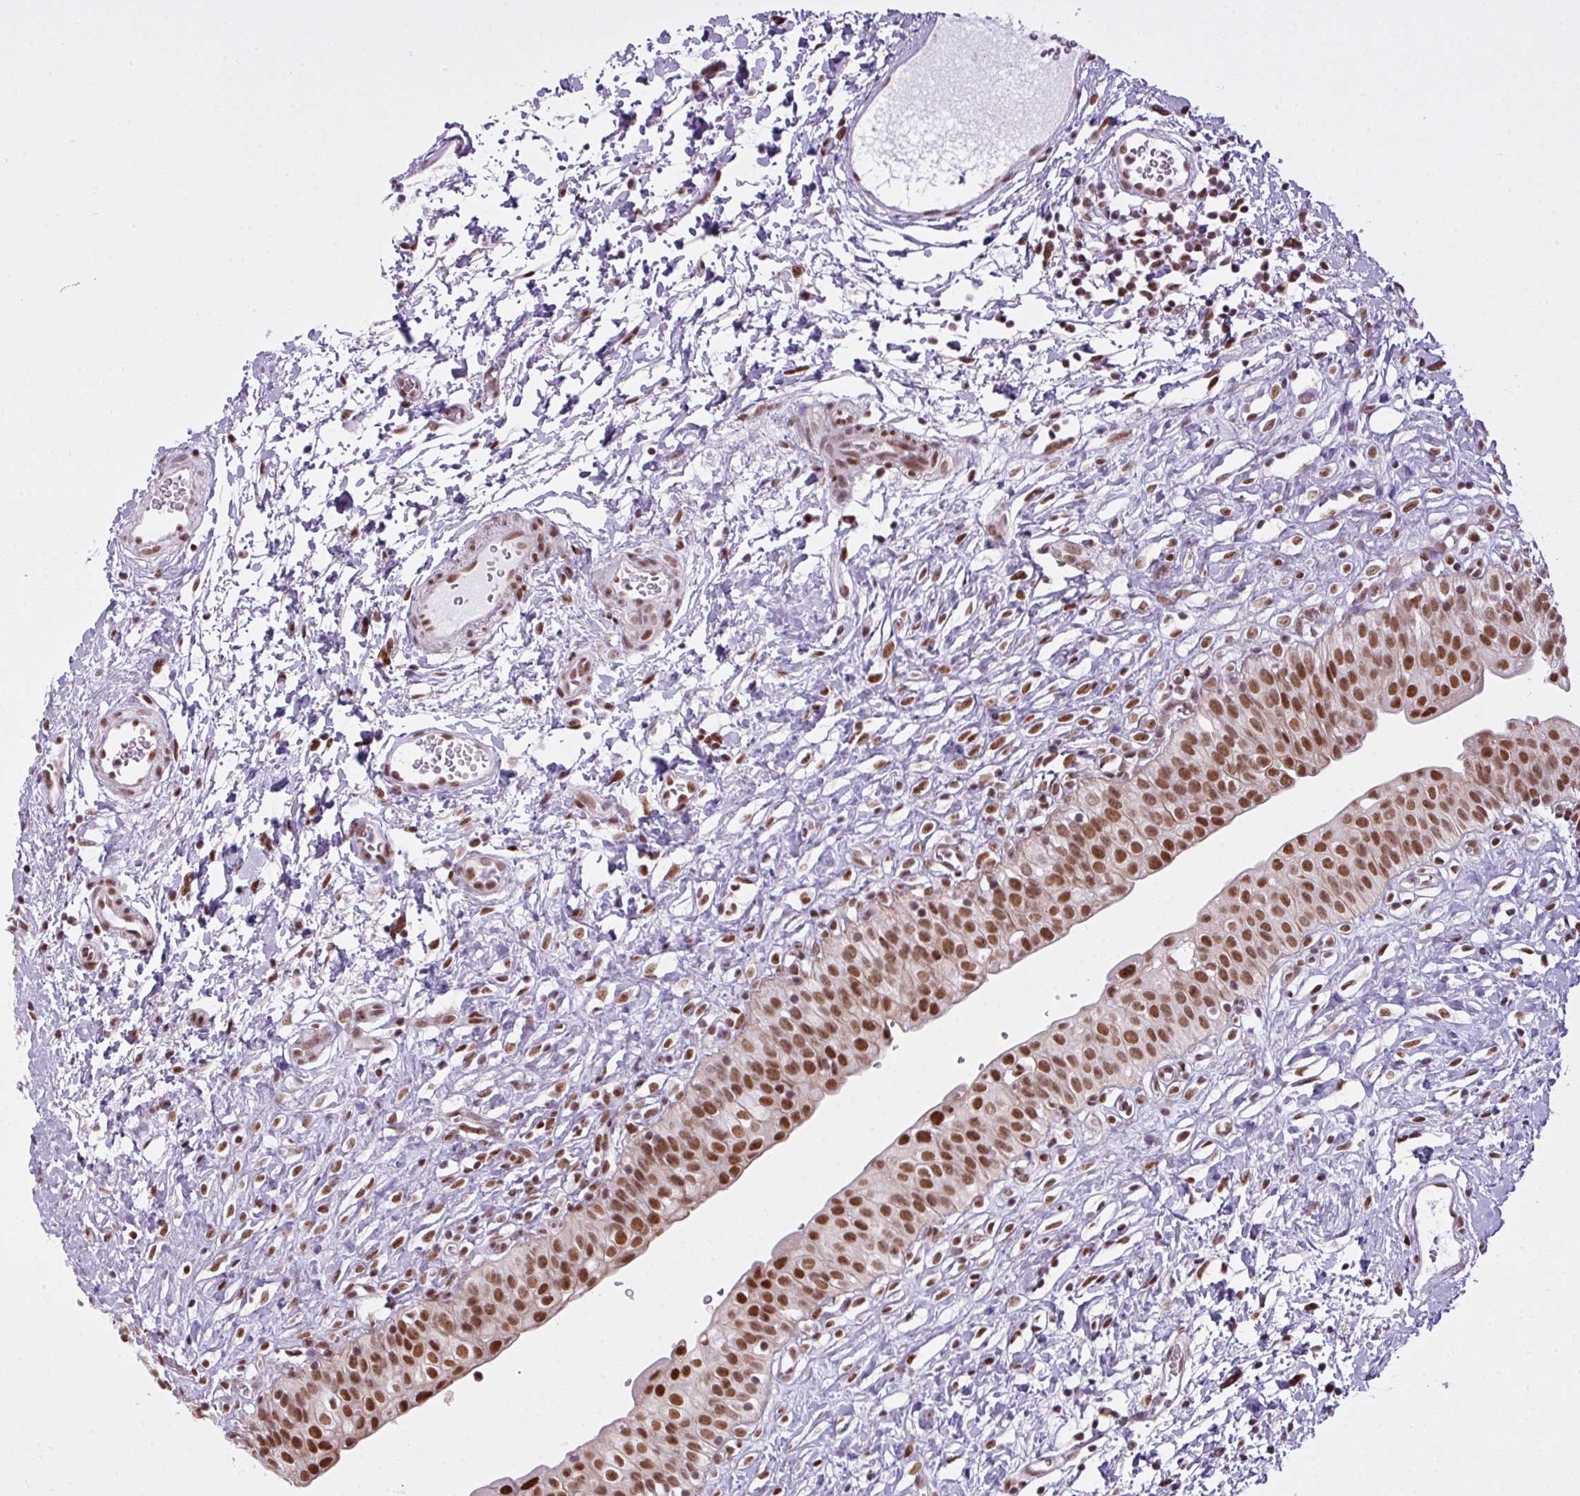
{"staining": {"intensity": "strong", "quantity": ">75%", "location": "nuclear"}, "tissue": "urinary bladder", "cell_type": "Urothelial cells", "image_type": "normal", "snomed": [{"axis": "morphology", "description": "Normal tissue, NOS"}, {"axis": "topography", "description": "Urinary bladder"}], "caption": "A brown stain shows strong nuclear positivity of a protein in urothelial cells of benign urinary bladder.", "gene": "ARL6IP4", "patient": {"sex": "male", "age": 51}}